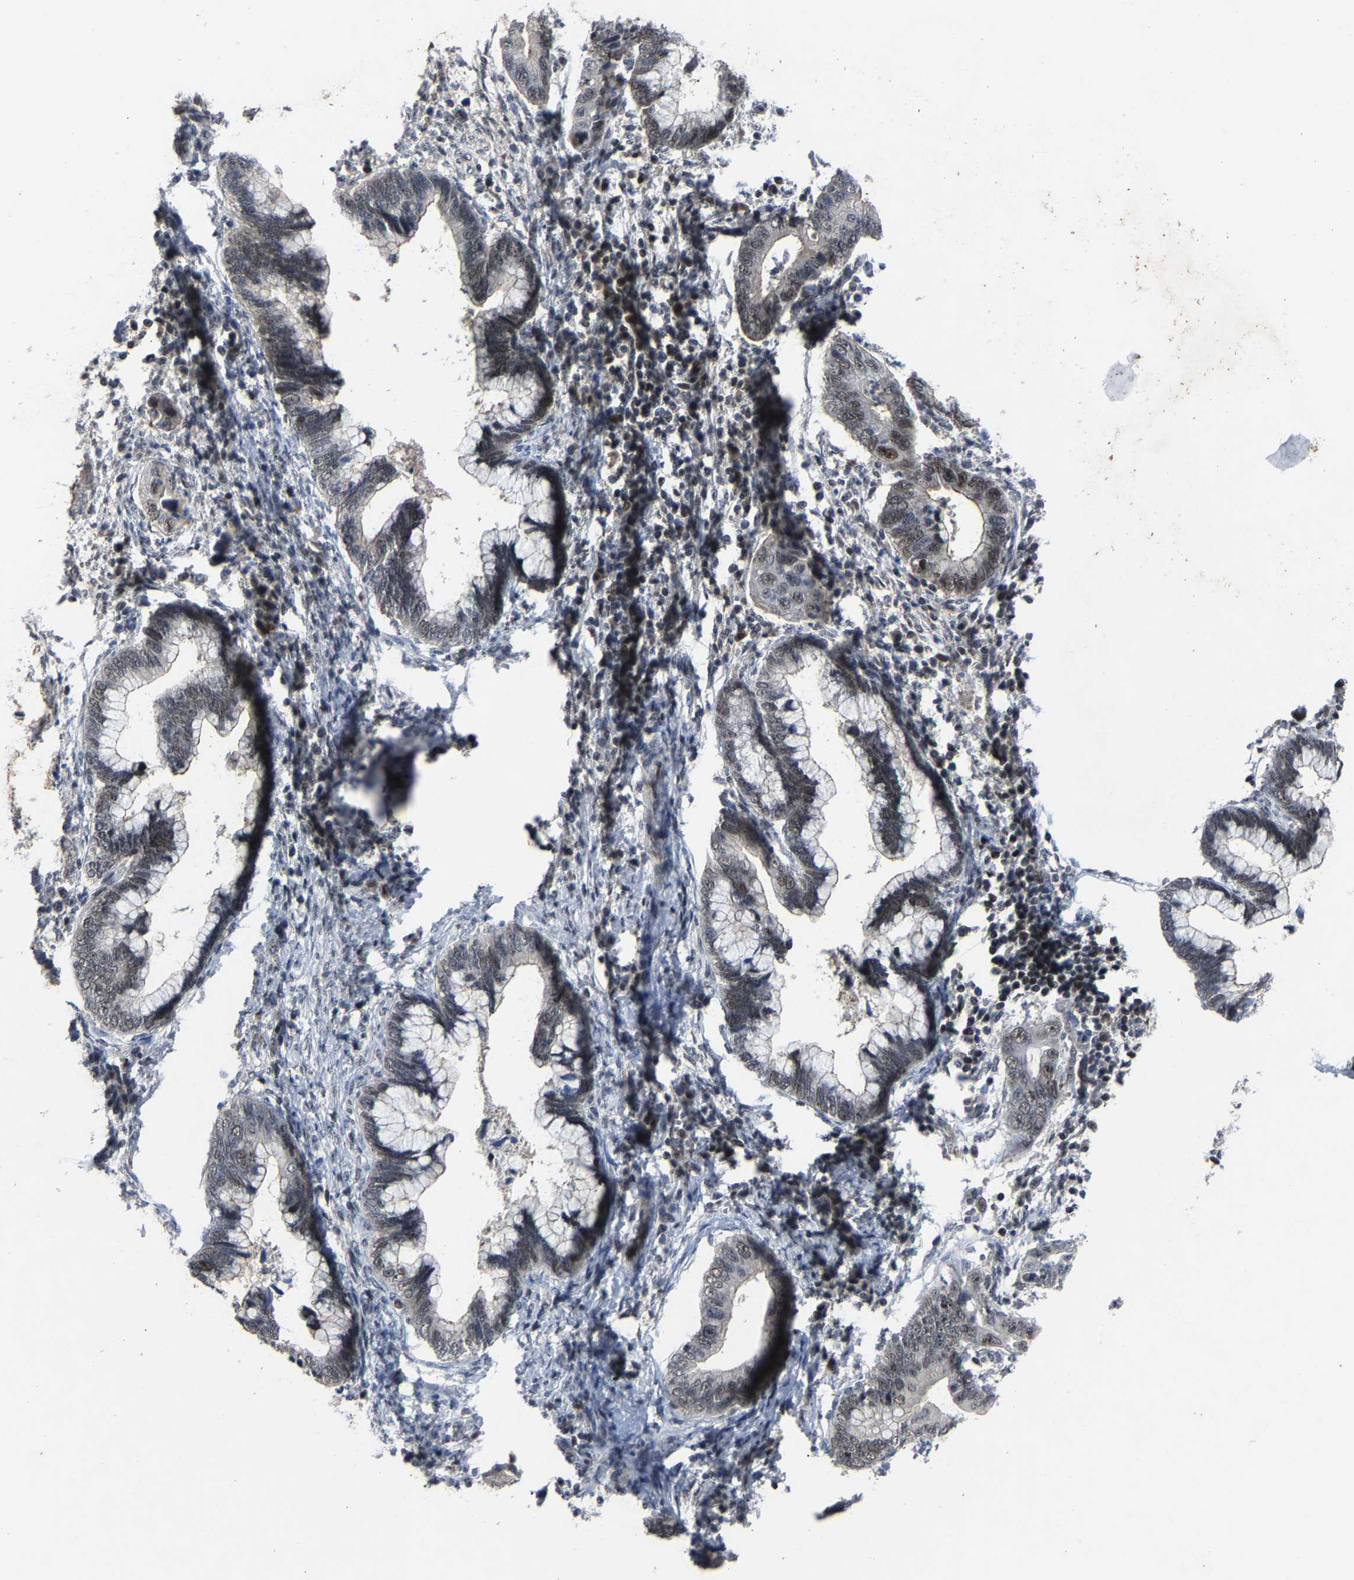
{"staining": {"intensity": "weak", "quantity": "25%-75%", "location": "nuclear"}, "tissue": "cervical cancer", "cell_type": "Tumor cells", "image_type": "cancer", "snomed": [{"axis": "morphology", "description": "Adenocarcinoma, NOS"}, {"axis": "topography", "description": "Cervix"}], "caption": "The histopathology image exhibits staining of cervical adenocarcinoma, revealing weak nuclear protein positivity (brown color) within tumor cells.", "gene": "LSM8", "patient": {"sex": "female", "age": 44}}